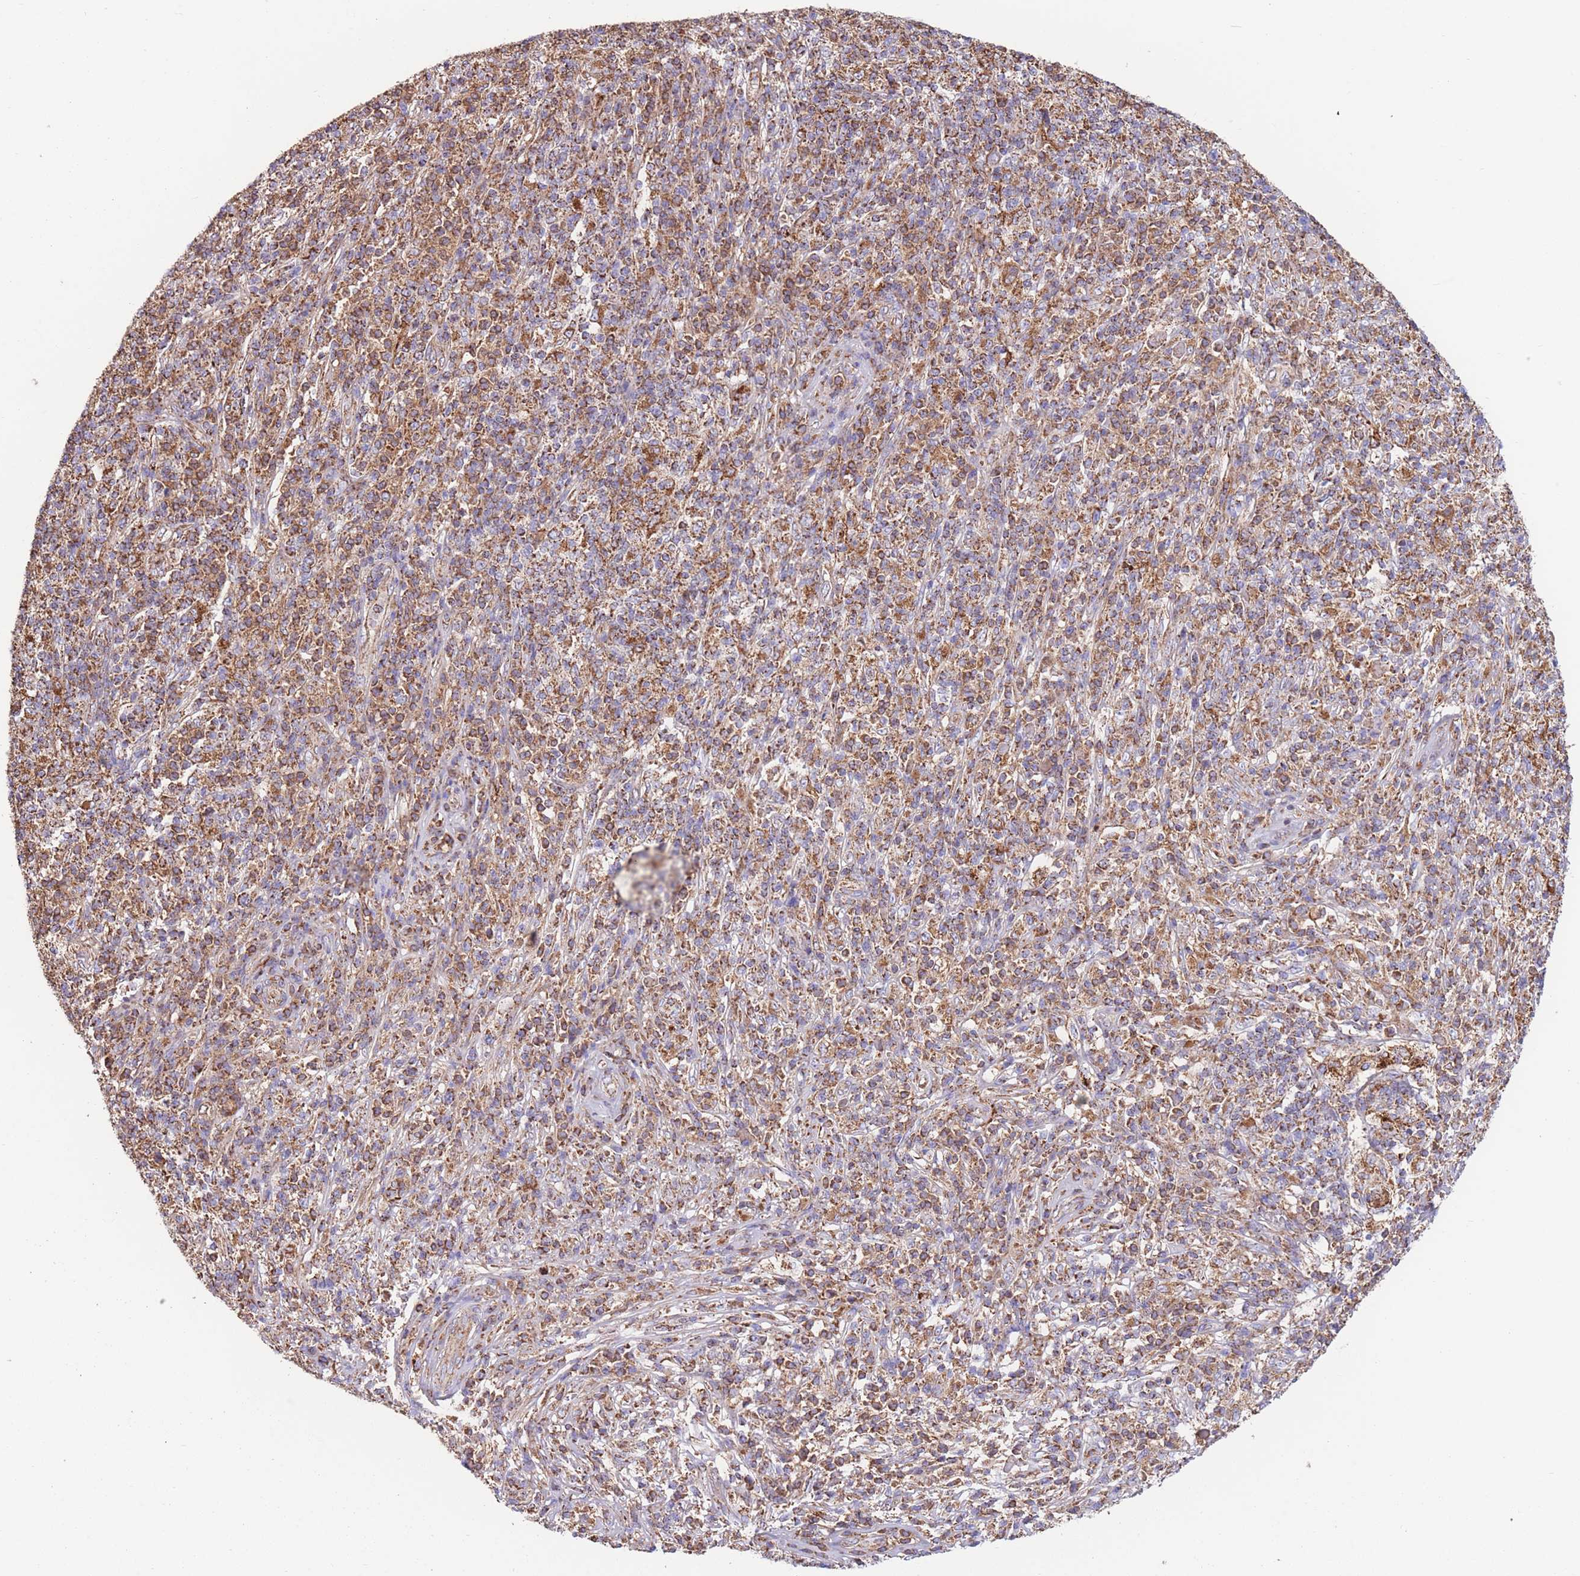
{"staining": {"intensity": "moderate", "quantity": ">75%", "location": "cytoplasmic/membranous"}, "tissue": "melanoma", "cell_type": "Tumor cells", "image_type": "cancer", "snomed": [{"axis": "morphology", "description": "Malignant melanoma, NOS"}, {"axis": "topography", "description": "Skin"}], "caption": "Immunohistochemical staining of malignant melanoma exhibits medium levels of moderate cytoplasmic/membranous staining in about >75% of tumor cells. Nuclei are stained in blue.", "gene": "FKBP8", "patient": {"sex": "male", "age": 66}}